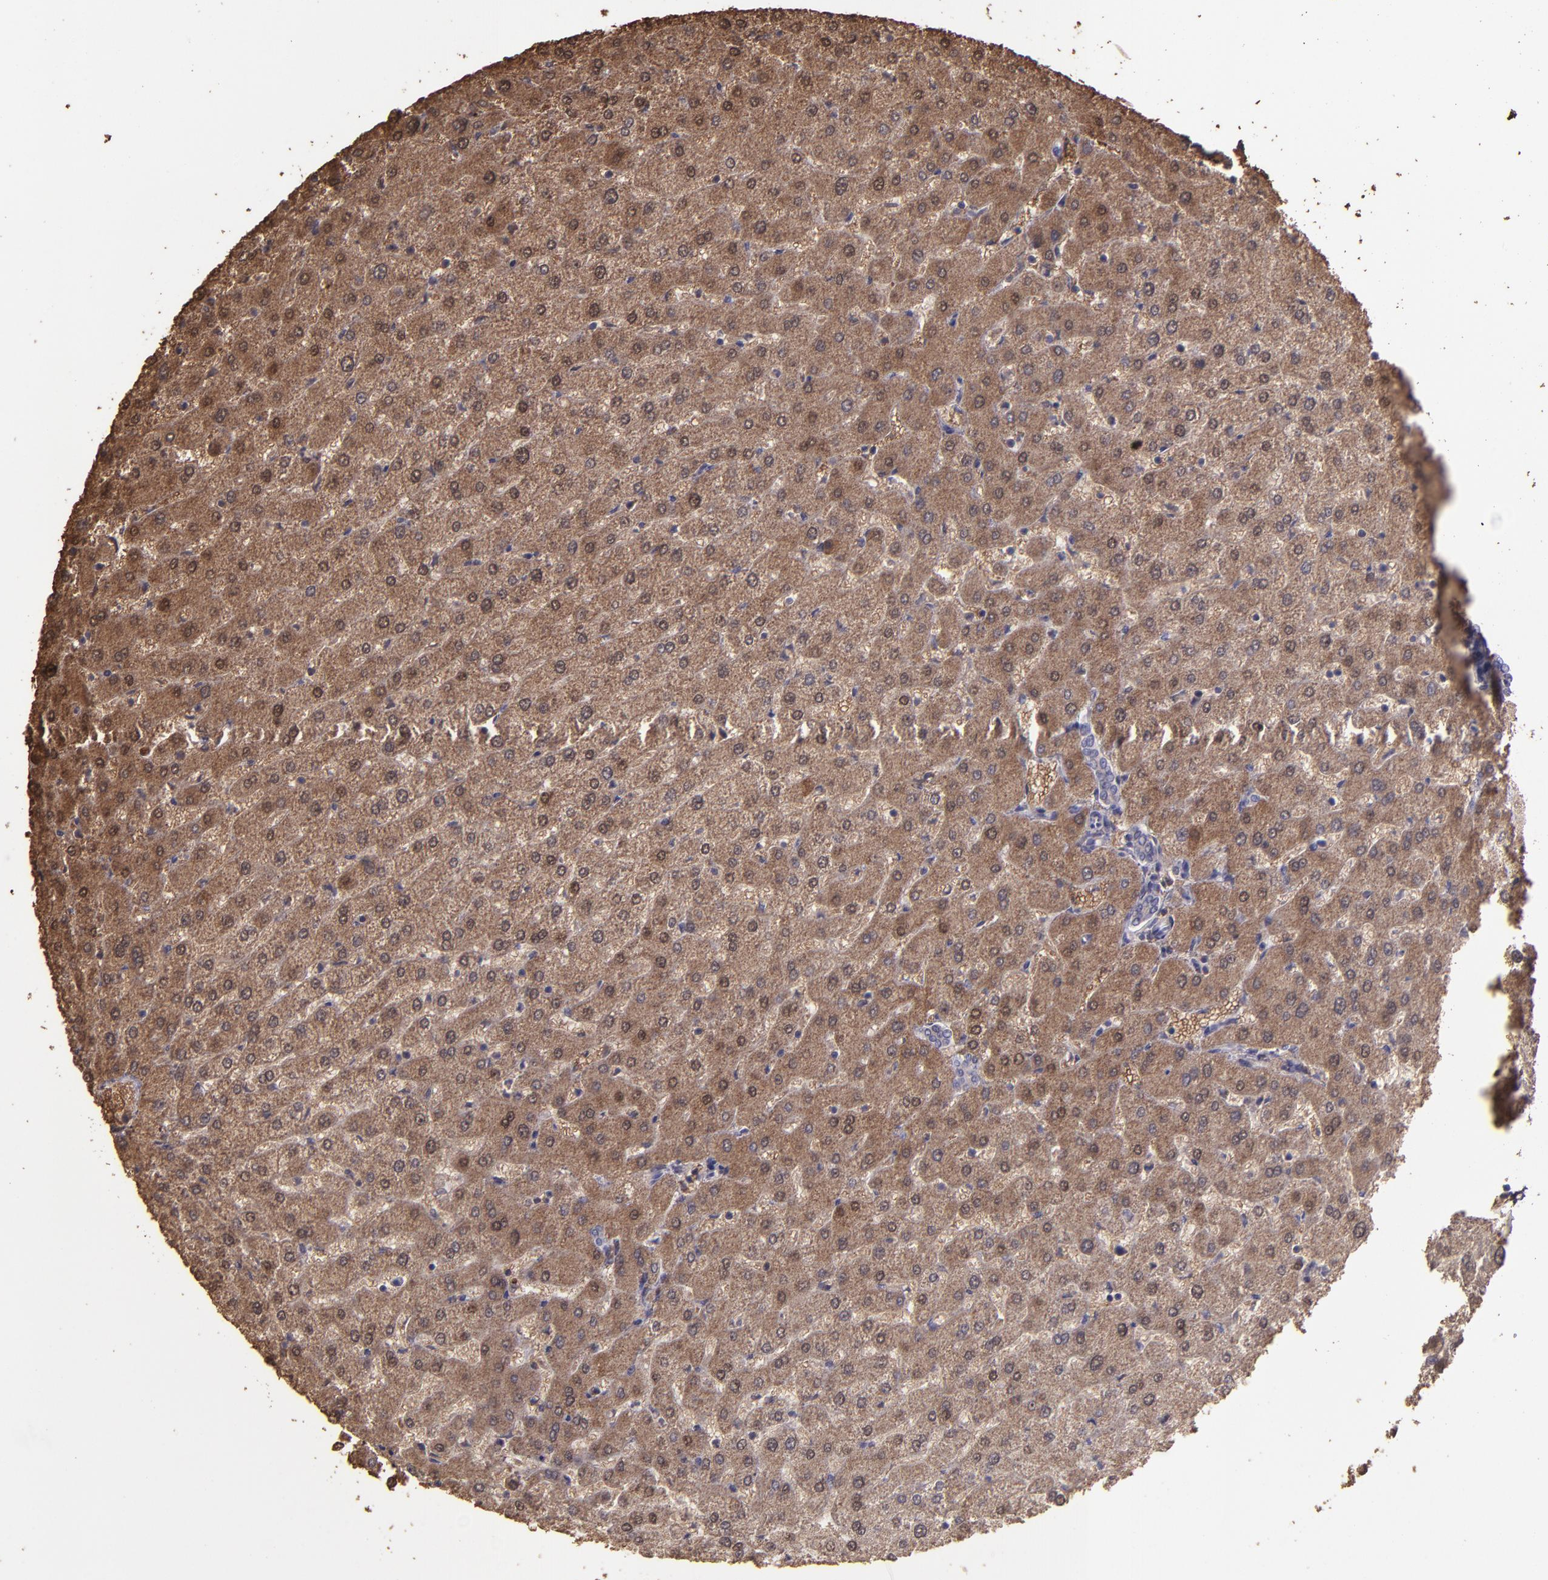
{"staining": {"intensity": "weak", "quantity": ">75%", "location": "cytoplasmic/membranous"}, "tissue": "liver", "cell_type": "Cholangiocytes", "image_type": "normal", "snomed": [{"axis": "morphology", "description": "Normal tissue, NOS"}, {"axis": "morphology", "description": "Fibrosis, NOS"}, {"axis": "topography", "description": "Liver"}], "caption": "Protein staining of normal liver exhibits weak cytoplasmic/membranous staining in about >75% of cholangiocytes. The staining was performed using DAB to visualize the protein expression in brown, while the nuclei were stained in blue with hematoxylin (Magnification: 20x).", "gene": "SERPINF2", "patient": {"sex": "female", "age": 29}}